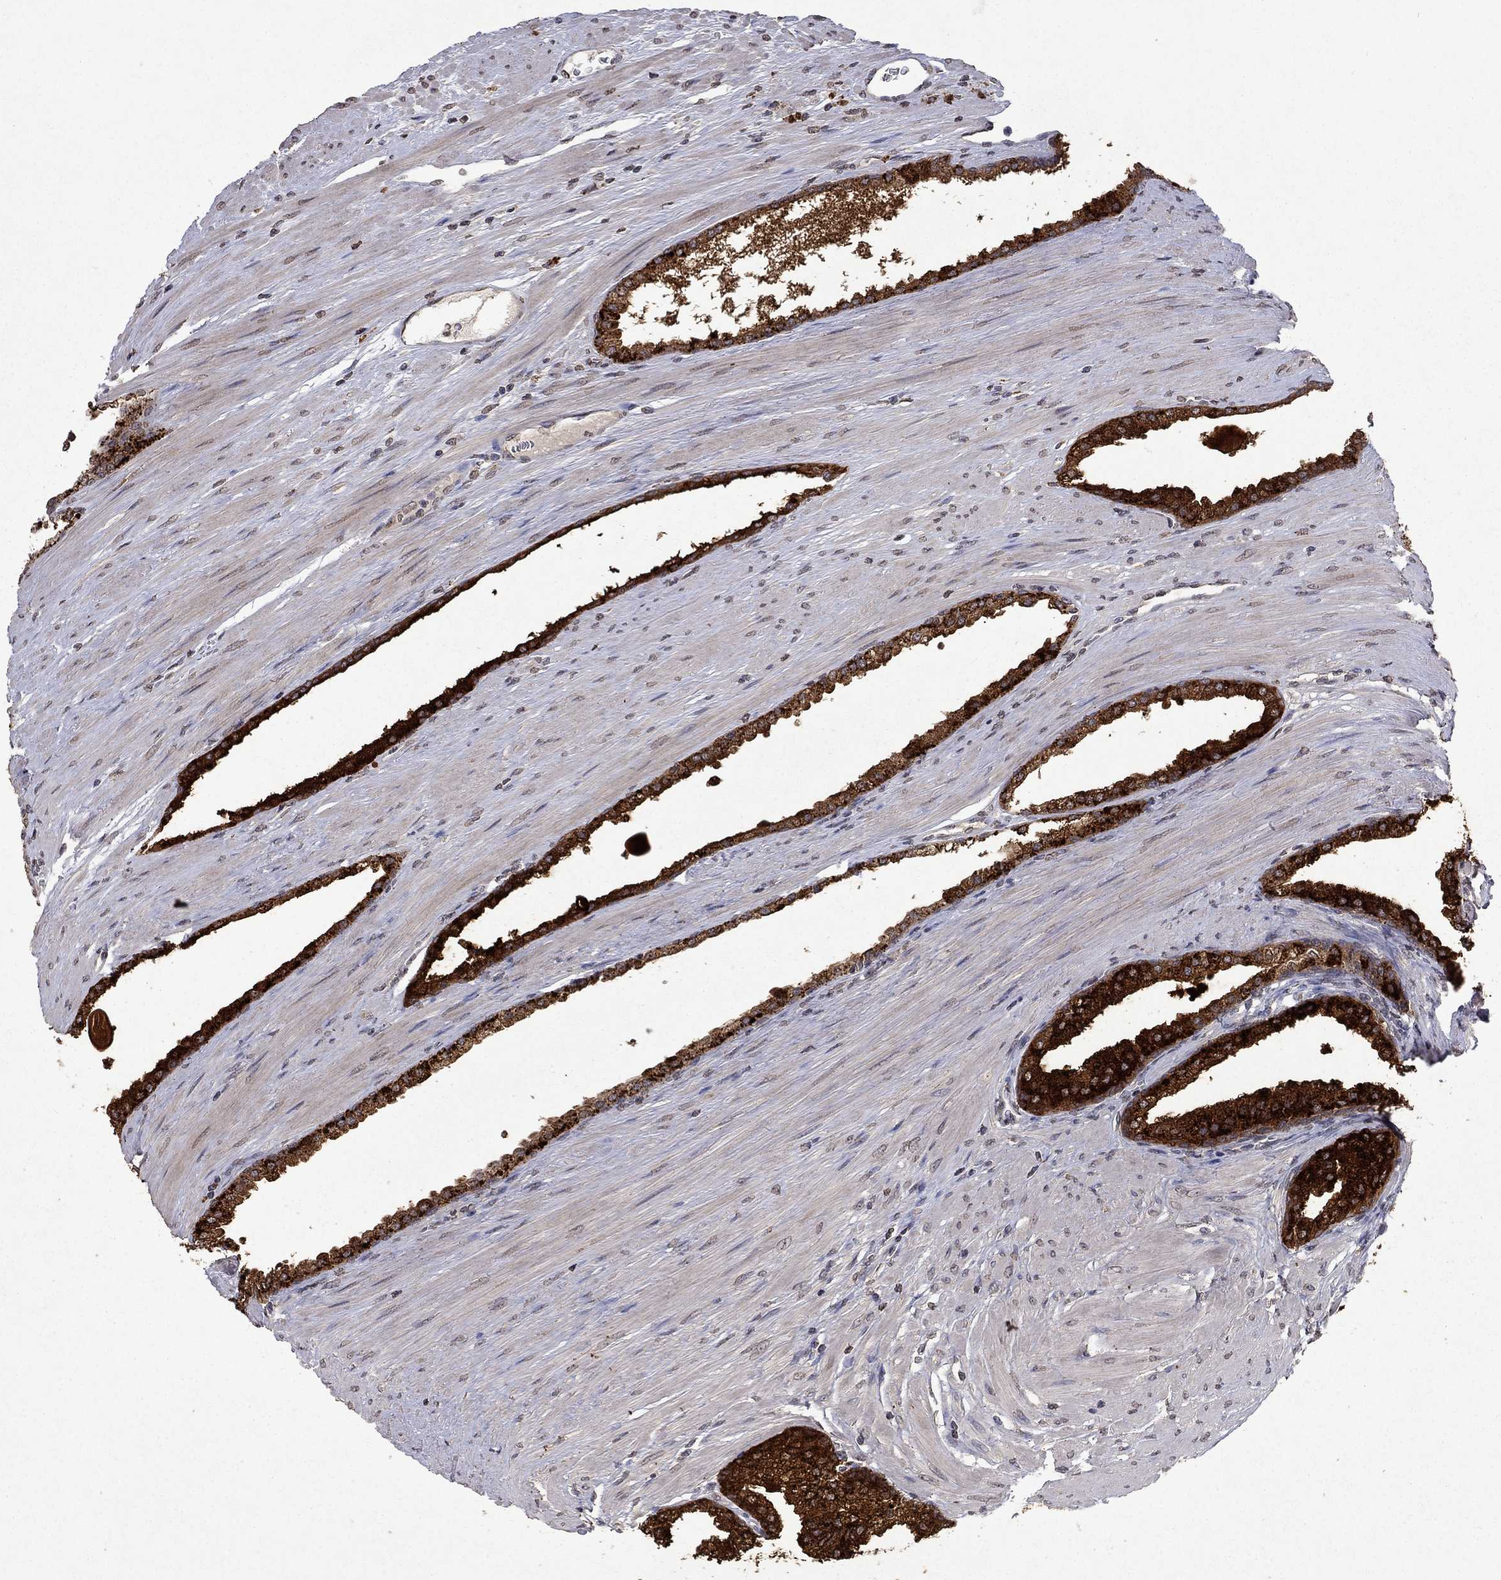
{"staining": {"intensity": "strong", "quantity": ">75%", "location": "cytoplasmic/membranous"}, "tissue": "prostate cancer", "cell_type": "Tumor cells", "image_type": "cancer", "snomed": [{"axis": "morphology", "description": "Adenocarcinoma, NOS"}, {"axis": "topography", "description": "Prostate"}], "caption": "Prostate cancer (adenocarcinoma) was stained to show a protein in brown. There is high levels of strong cytoplasmic/membranous positivity in about >75% of tumor cells.", "gene": "TTC38", "patient": {"sex": "male", "age": 67}}